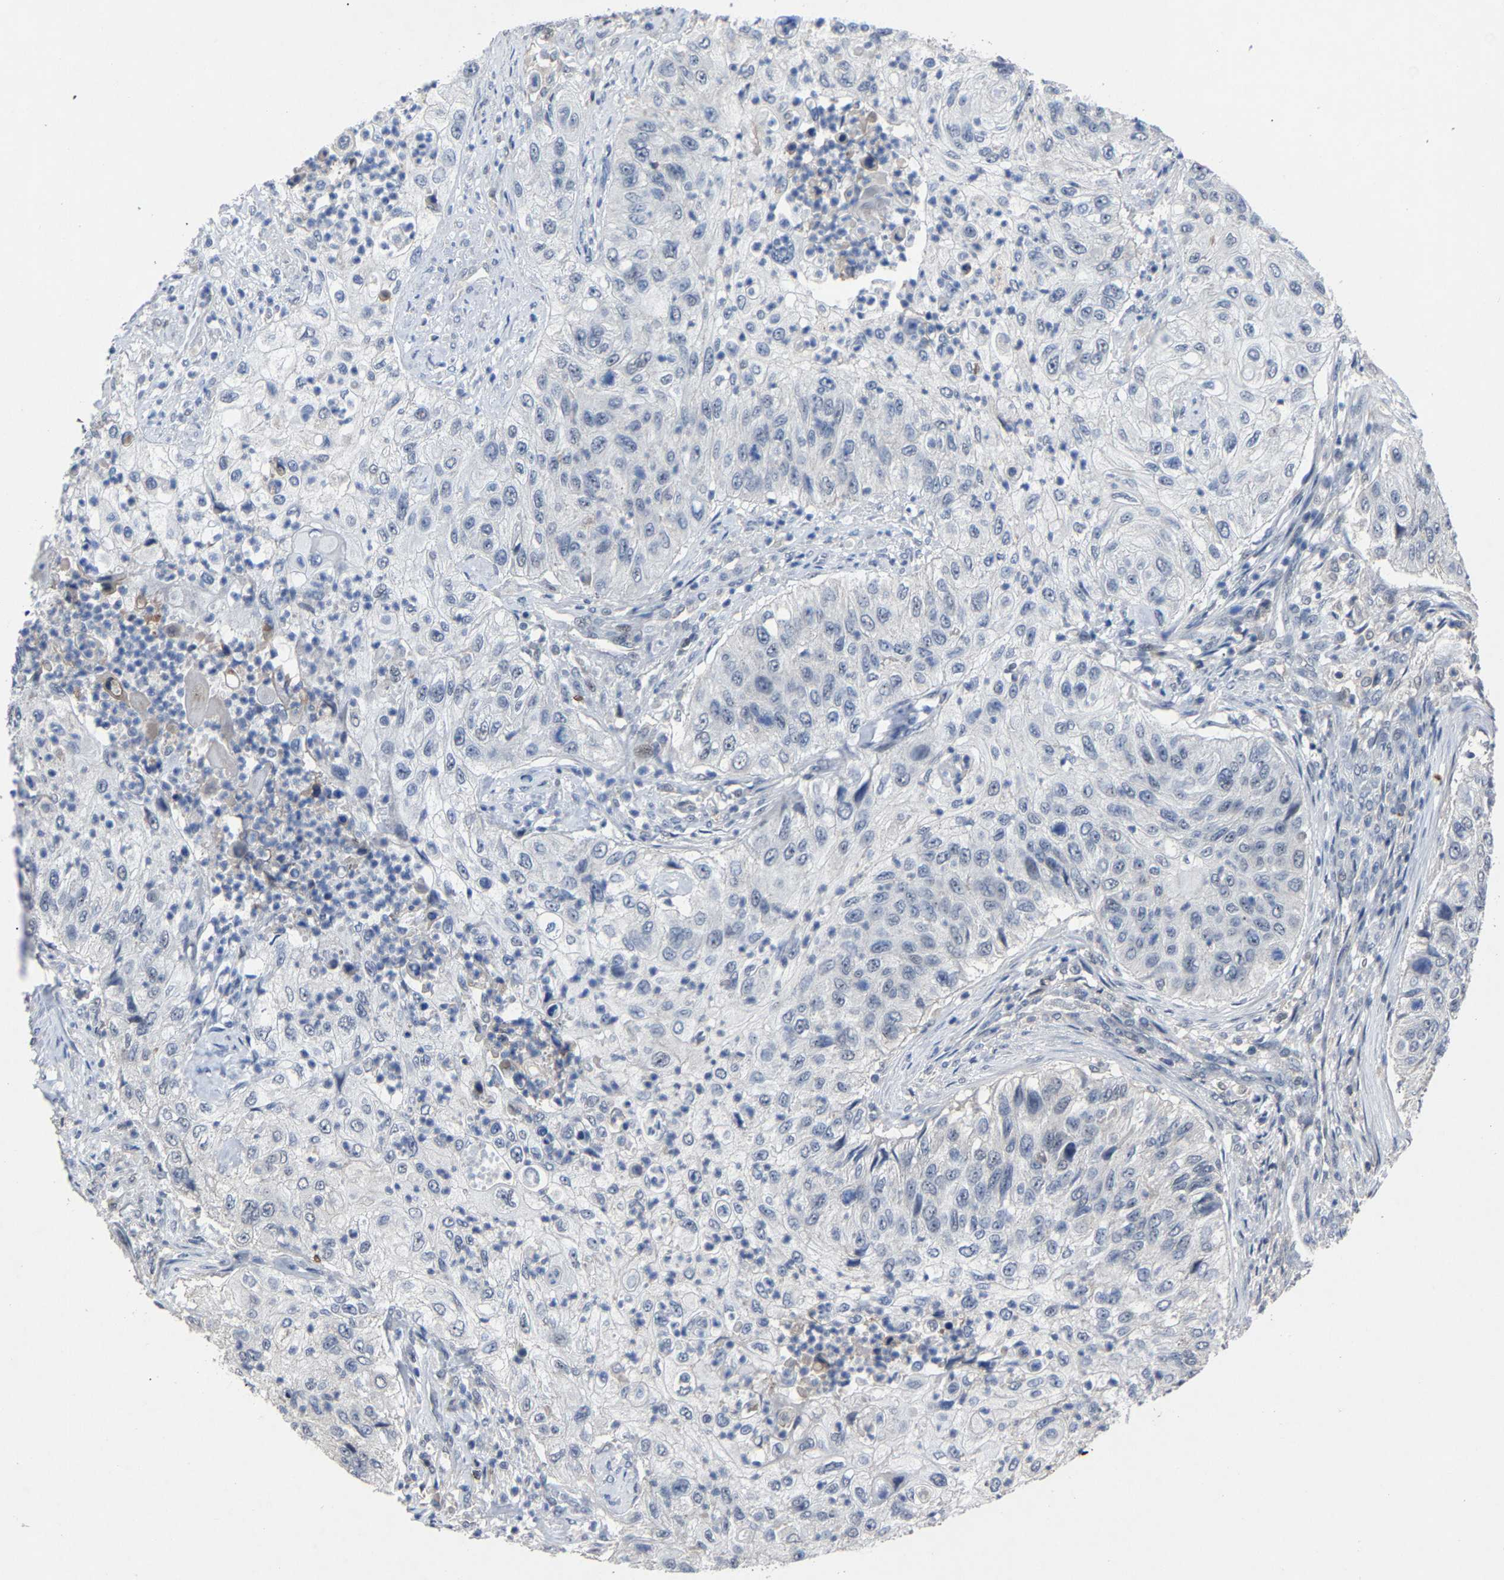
{"staining": {"intensity": "negative", "quantity": "none", "location": "none"}, "tissue": "urothelial cancer", "cell_type": "Tumor cells", "image_type": "cancer", "snomed": [{"axis": "morphology", "description": "Urothelial carcinoma, High grade"}, {"axis": "topography", "description": "Urinary bladder"}], "caption": "High-grade urothelial carcinoma was stained to show a protein in brown. There is no significant expression in tumor cells.", "gene": "LSM8", "patient": {"sex": "female", "age": 60}}